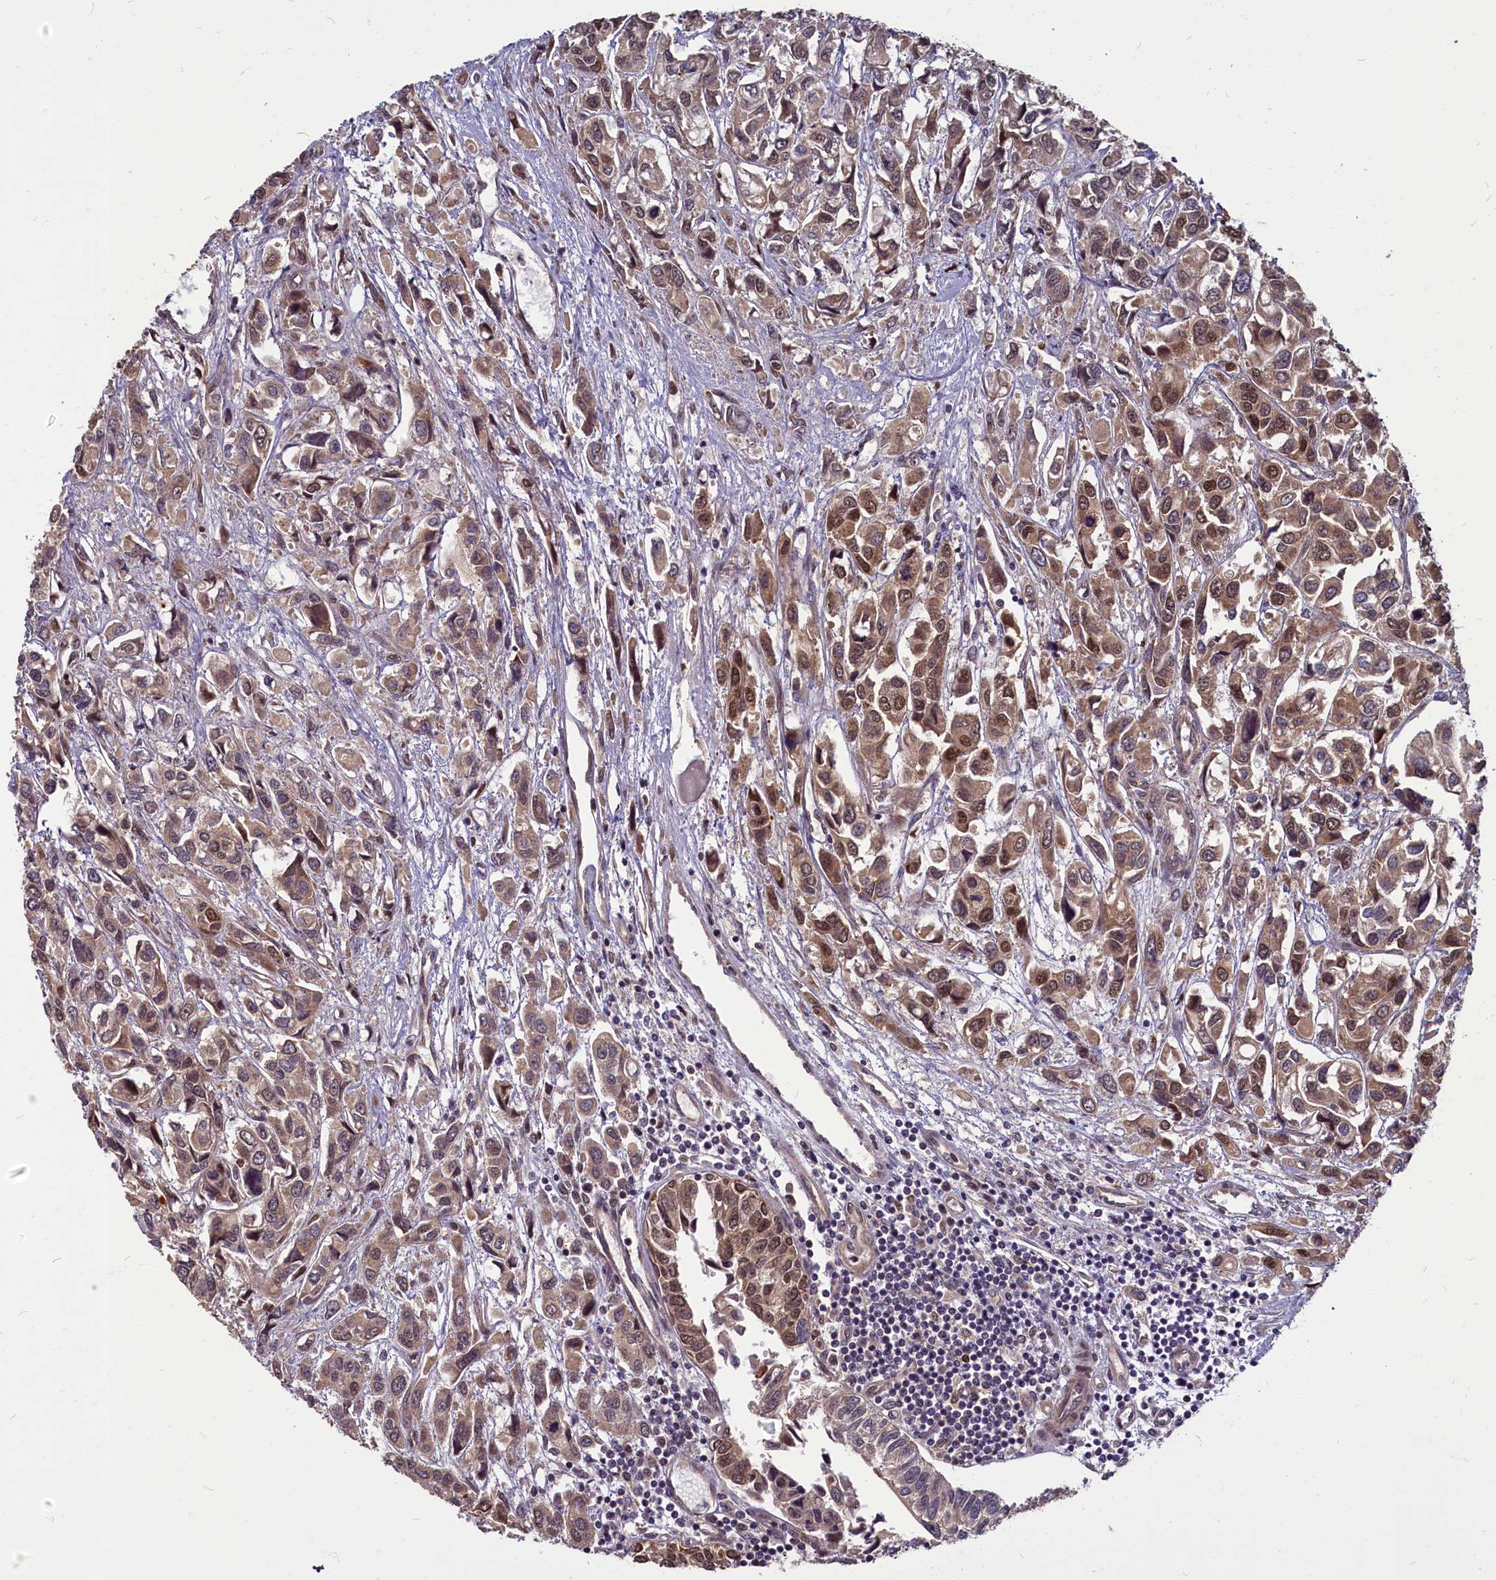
{"staining": {"intensity": "moderate", "quantity": ">75%", "location": "cytoplasmic/membranous,nuclear"}, "tissue": "urothelial cancer", "cell_type": "Tumor cells", "image_type": "cancer", "snomed": [{"axis": "morphology", "description": "Urothelial carcinoma, High grade"}, {"axis": "topography", "description": "Urinary bladder"}], "caption": "High-grade urothelial carcinoma stained for a protein (brown) demonstrates moderate cytoplasmic/membranous and nuclear positive positivity in about >75% of tumor cells.", "gene": "MYCBP", "patient": {"sex": "male", "age": 67}}